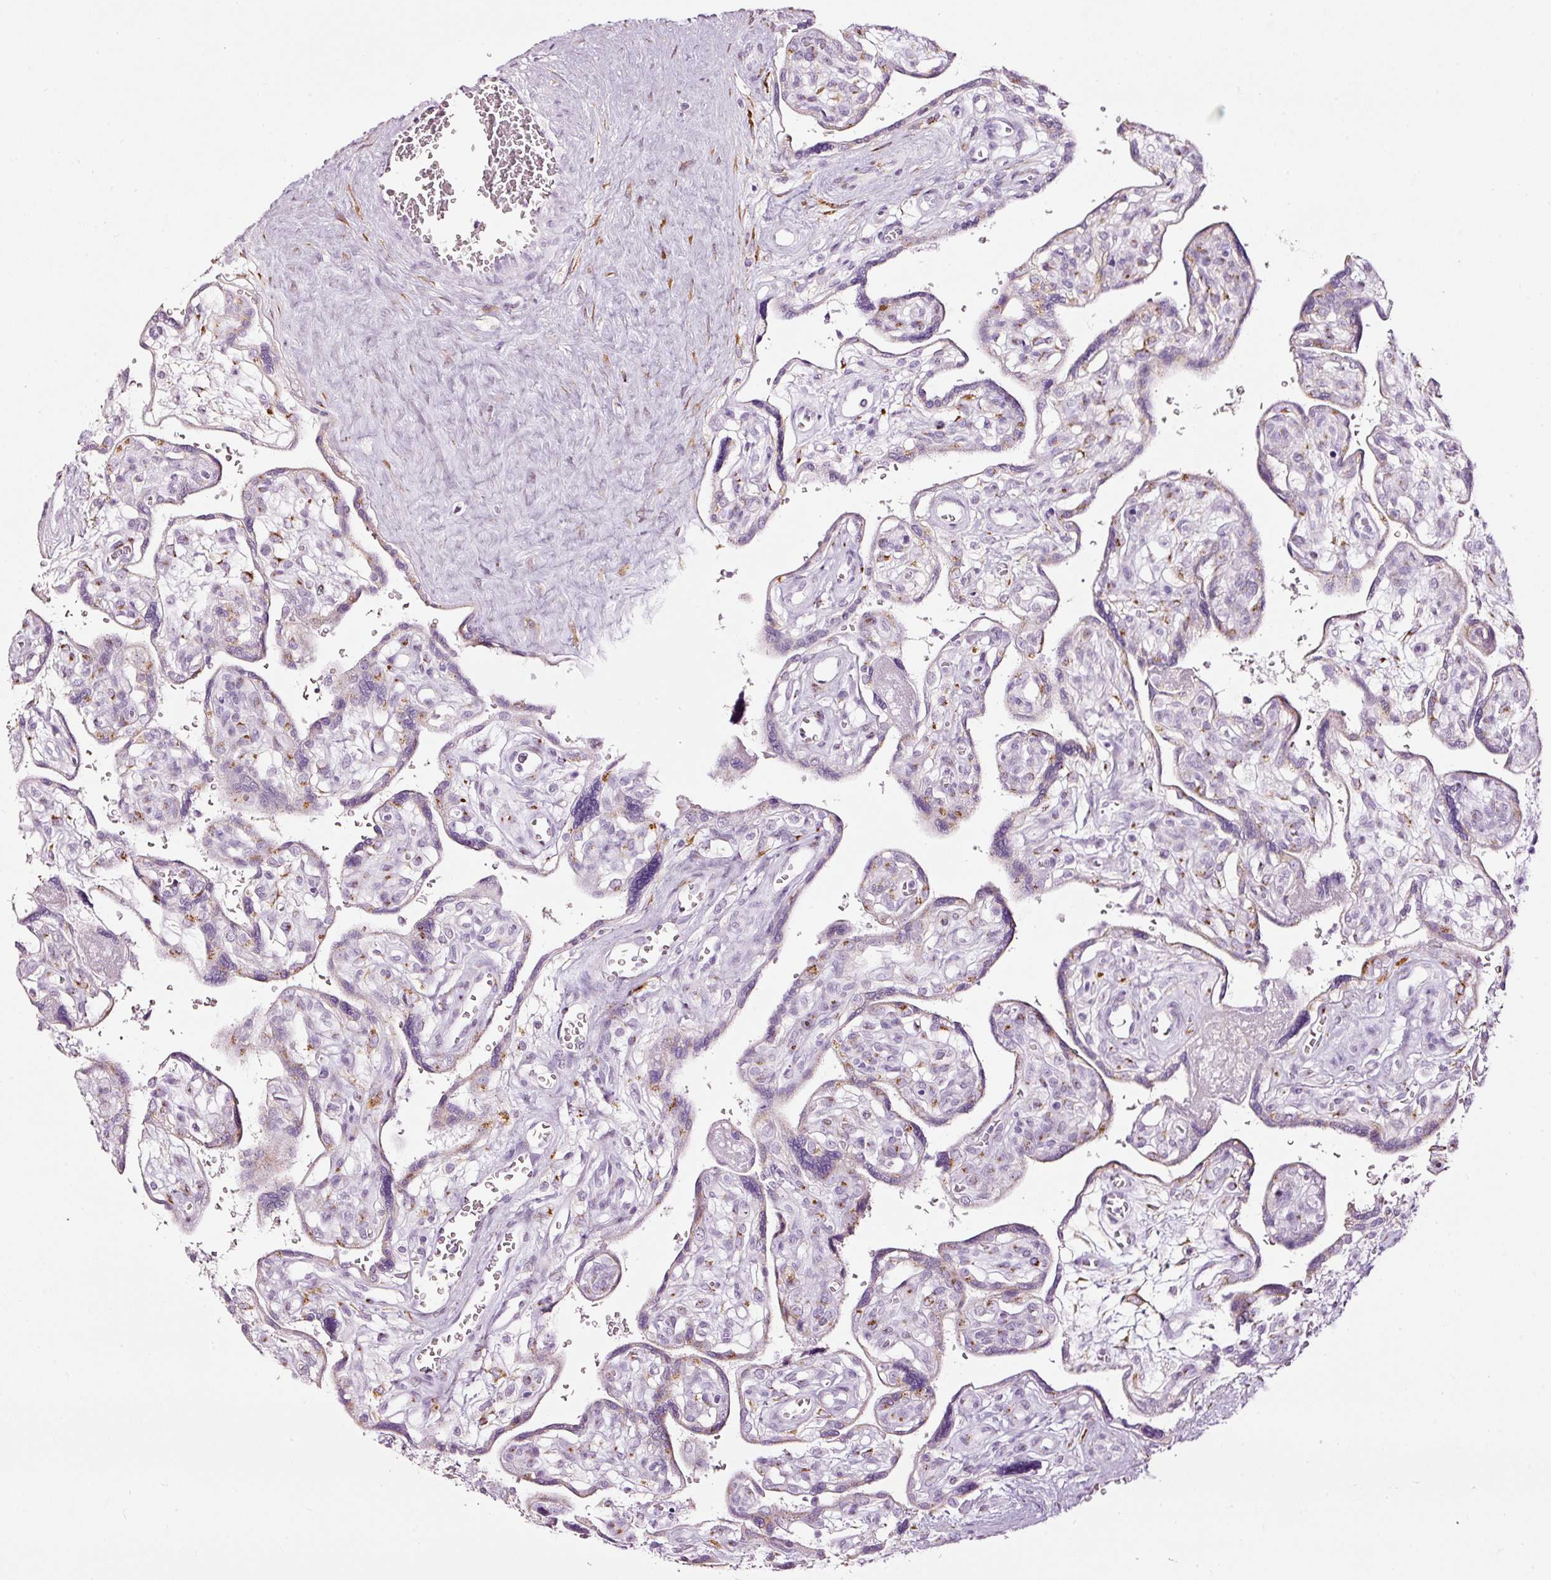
{"staining": {"intensity": "strong", "quantity": ">75%", "location": "cytoplasmic/membranous"}, "tissue": "placenta", "cell_type": "Decidual cells", "image_type": "normal", "snomed": [{"axis": "morphology", "description": "Normal tissue, NOS"}, {"axis": "topography", "description": "Placenta"}], "caption": "The micrograph reveals immunohistochemical staining of unremarkable placenta. There is strong cytoplasmic/membranous expression is seen in about >75% of decidual cells. The staining was performed using DAB to visualize the protein expression in brown, while the nuclei were stained in blue with hematoxylin (Magnification: 20x).", "gene": "SDF4", "patient": {"sex": "female", "age": 39}}